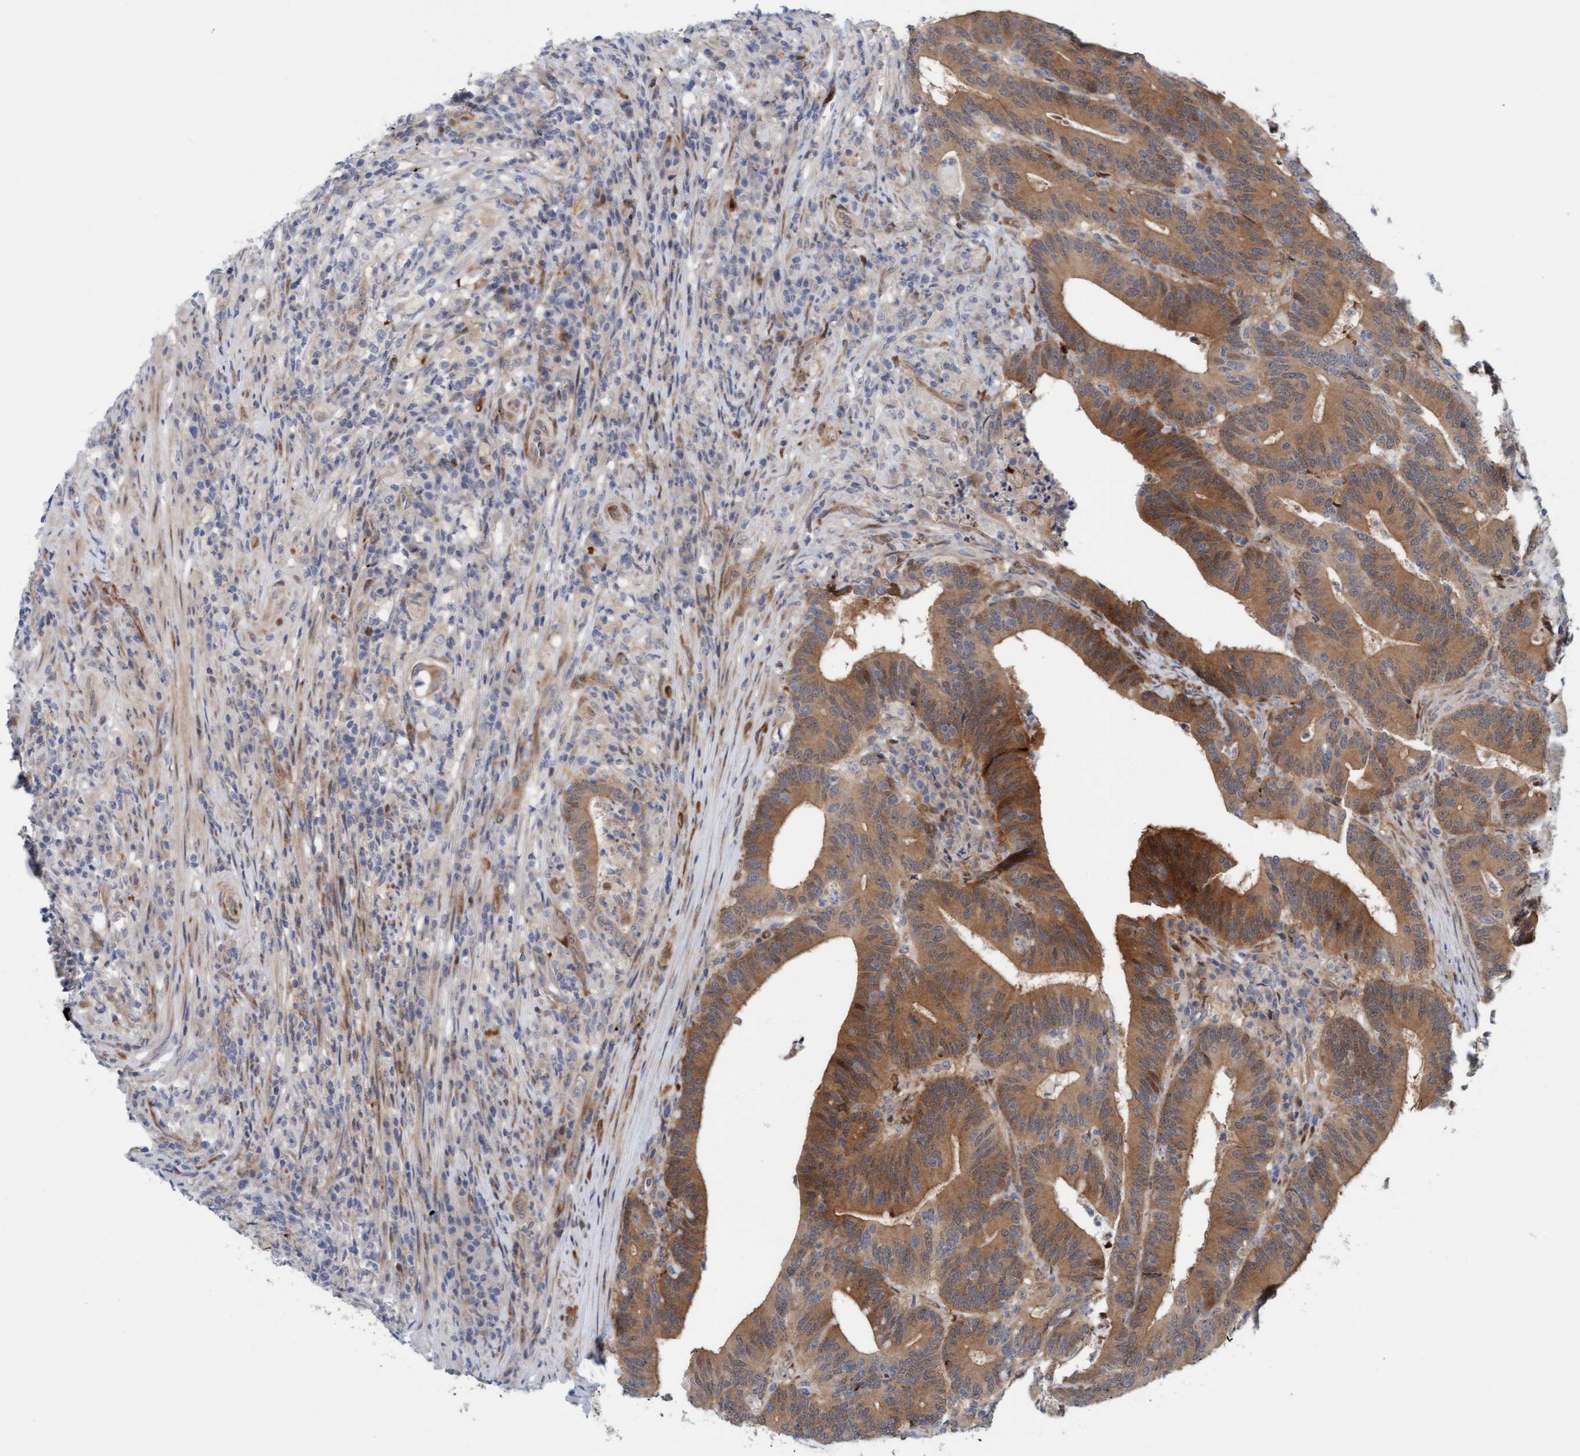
{"staining": {"intensity": "strong", "quantity": ">75%", "location": "cytoplasmic/membranous"}, "tissue": "colorectal cancer", "cell_type": "Tumor cells", "image_type": "cancer", "snomed": [{"axis": "morphology", "description": "Adenocarcinoma, NOS"}, {"axis": "topography", "description": "Colon"}], "caption": "Human adenocarcinoma (colorectal) stained with a protein marker shows strong staining in tumor cells.", "gene": "EIF4EBP1", "patient": {"sex": "female", "age": 66}}